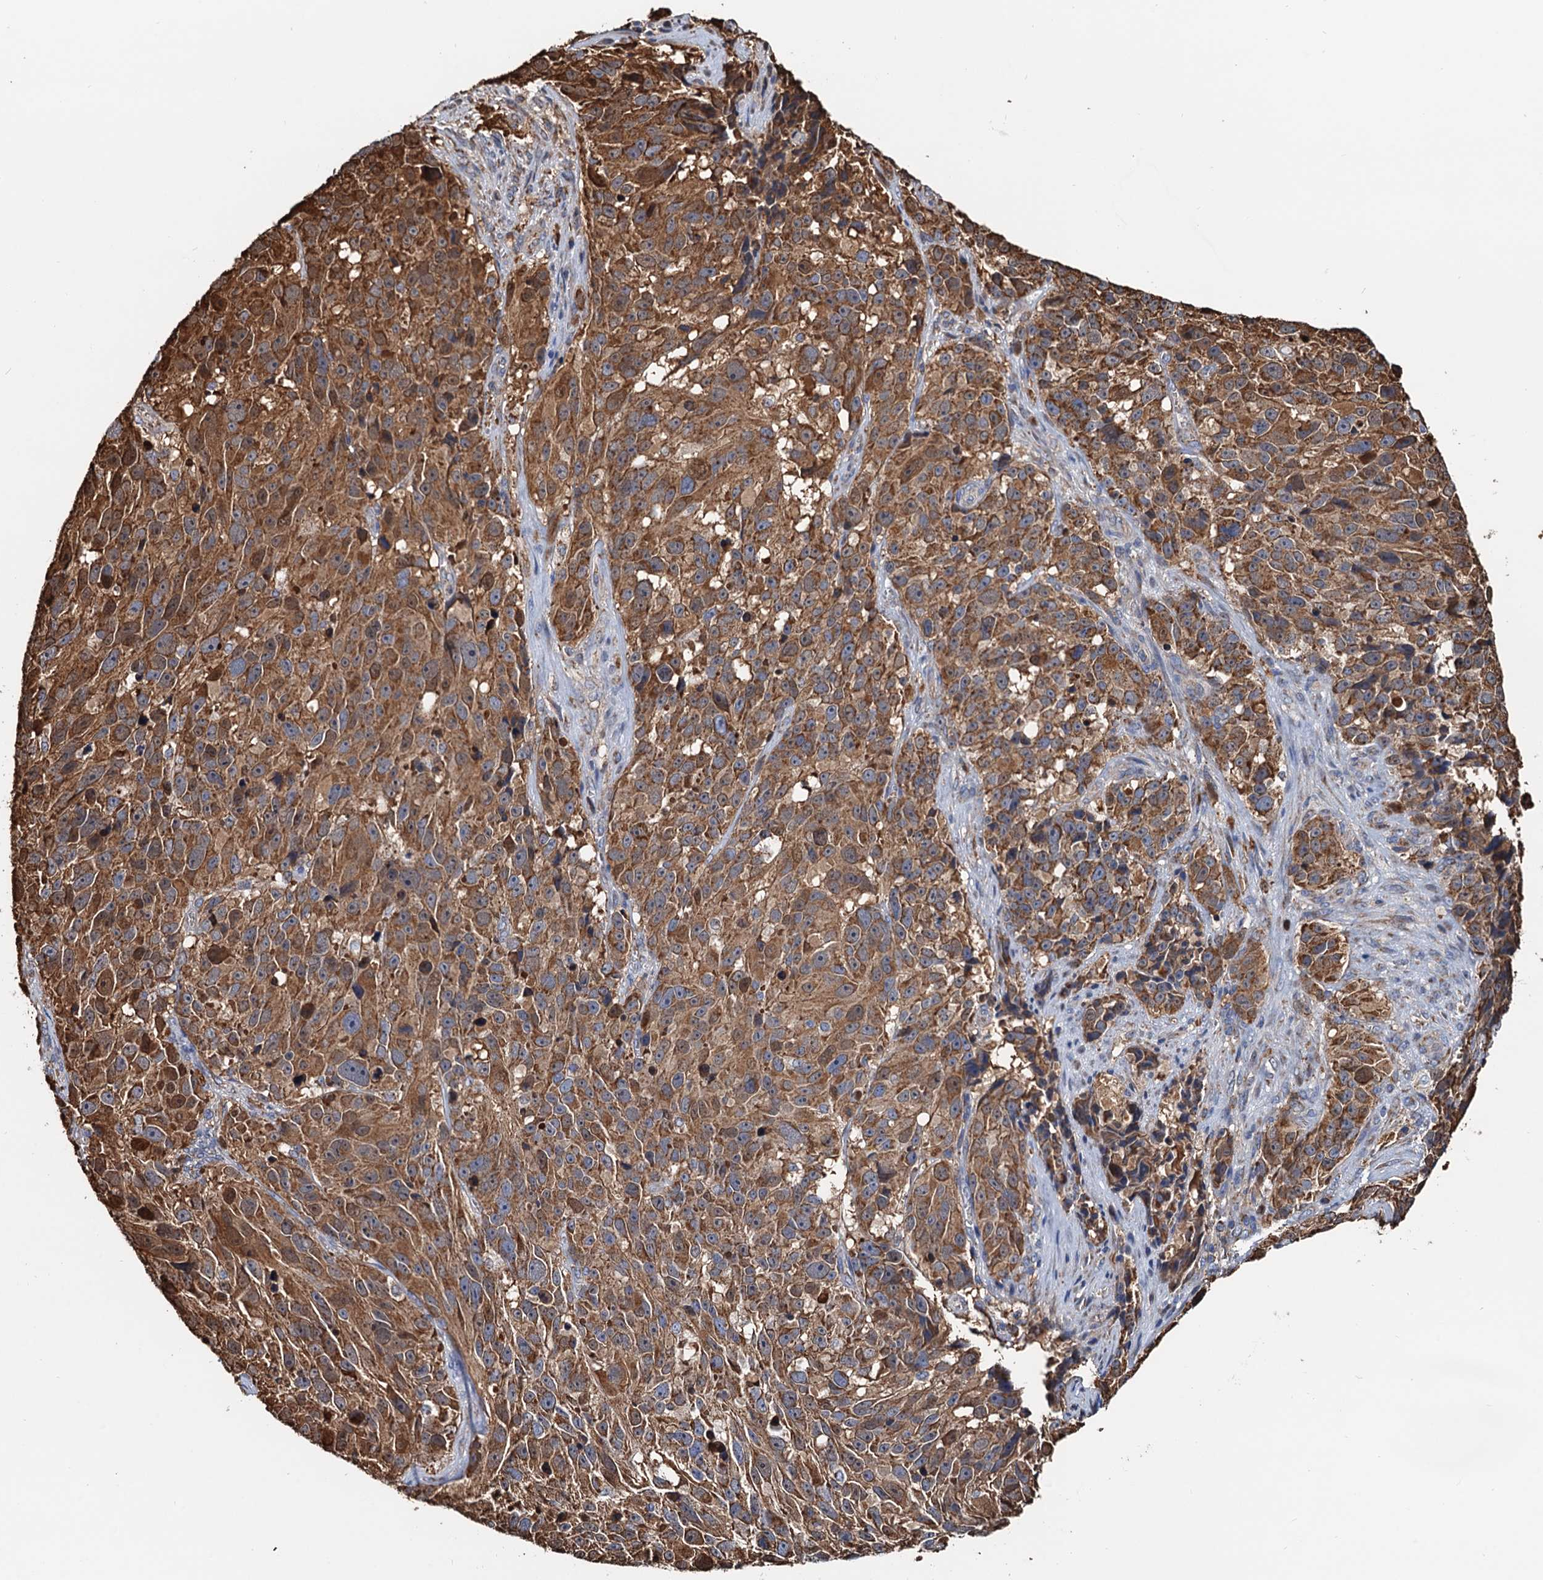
{"staining": {"intensity": "moderate", "quantity": ">75%", "location": "cytoplasmic/membranous"}, "tissue": "melanoma", "cell_type": "Tumor cells", "image_type": "cancer", "snomed": [{"axis": "morphology", "description": "Malignant melanoma, NOS"}, {"axis": "topography", "description": "Skin"}], "caption": "Moderate cytoplasmic/membranous staining for a protein is seen in approximately >75% of tumor cells of melanoma using IHC.", "gene": "AAGAB", "patient": {"sex": "male", "age": 84}}